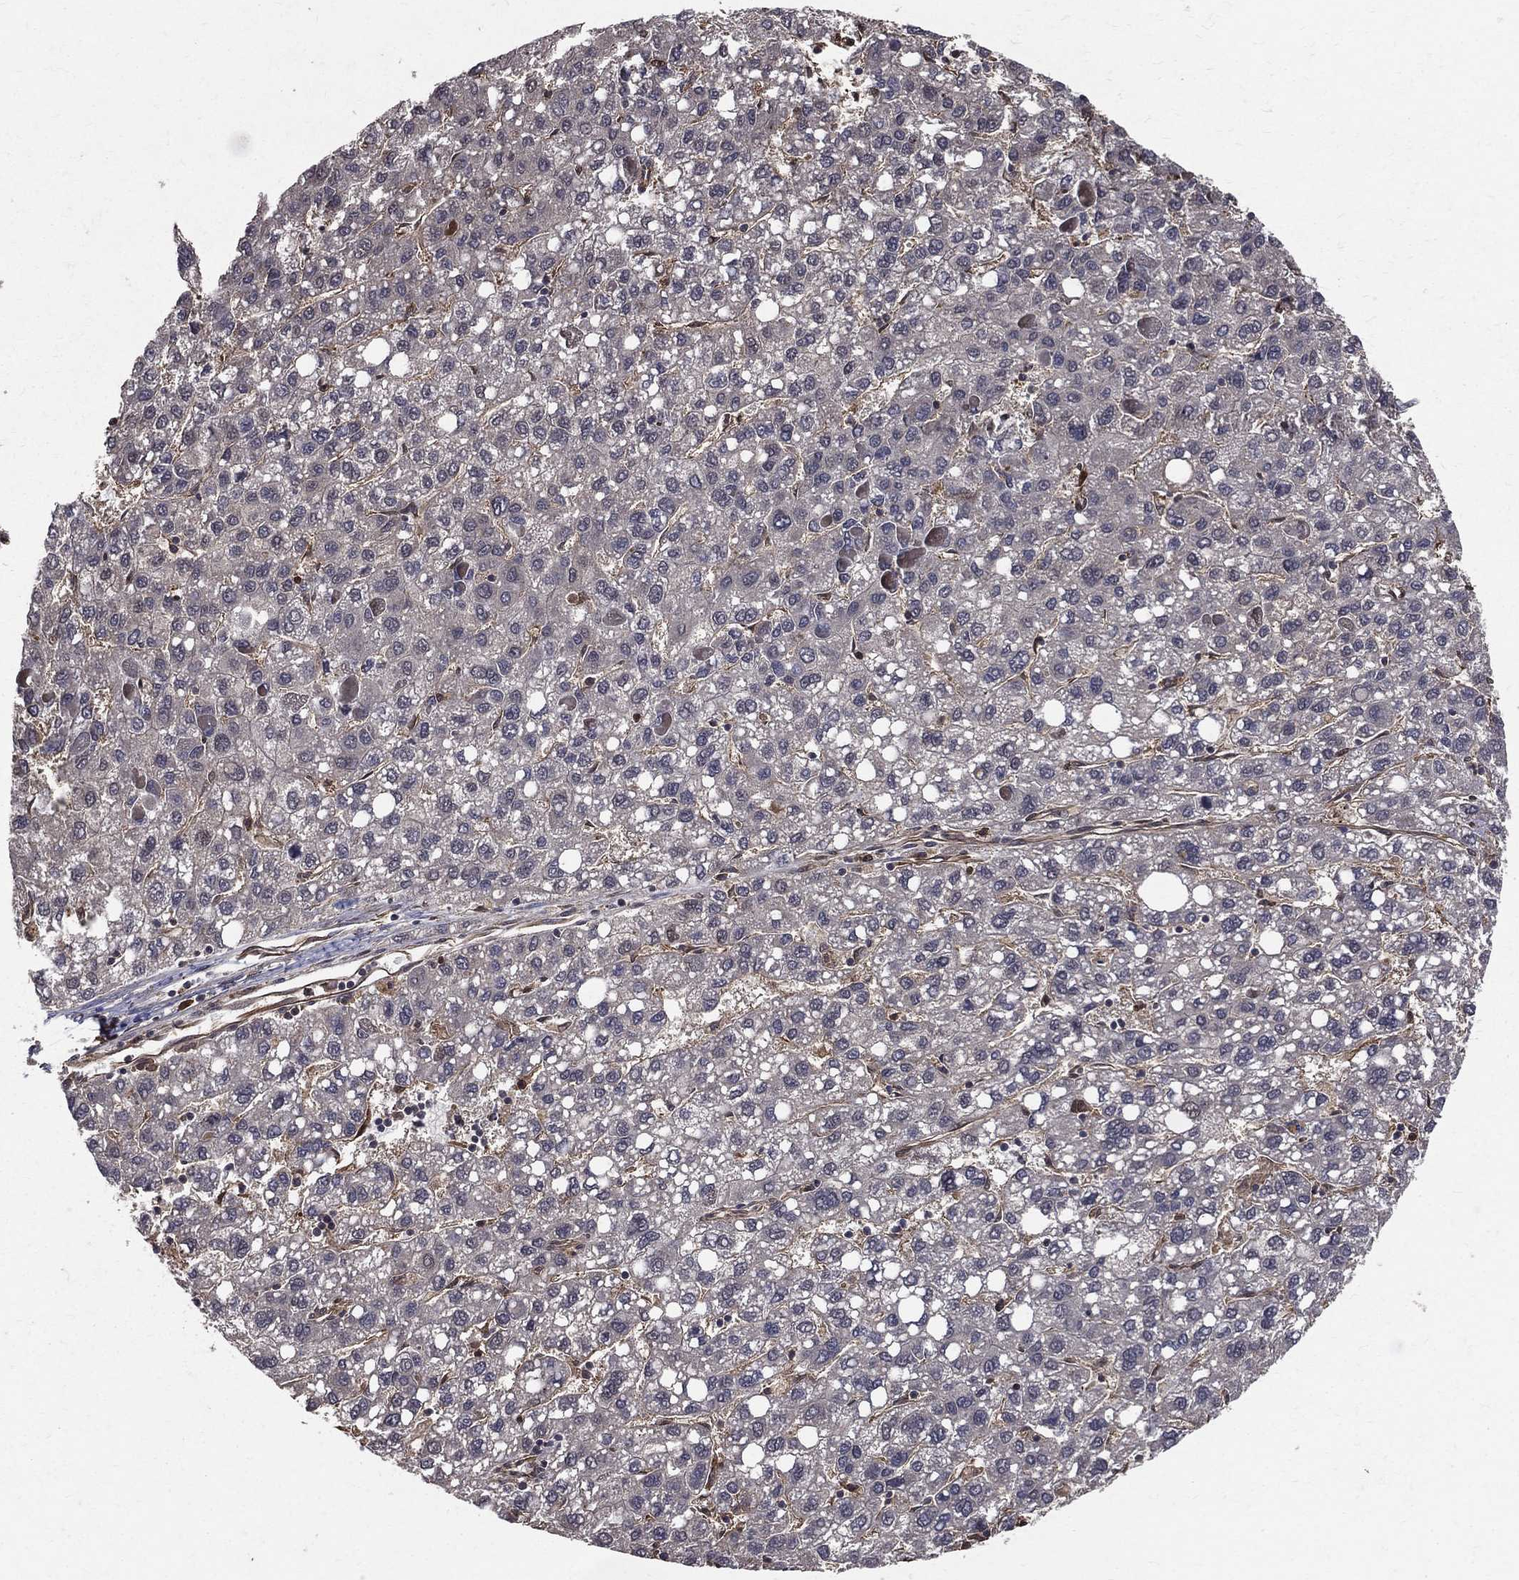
{"staining": {"intensity": "negative", "quantity": "none", "location": "none"}, "tissue": "liver cancer", "cell_type": "Tumor cells", "image_type": "cancer", "snomed": [{"axis": "morphology", "description": "Carcinoma, Hepatocellular, NOS"}, {"axis": "topography", "description": "Liver"}], "caption": "This is an IHC micrograph of human liver cancer (hepatocellular carcinoma). There is no expression in tumor cells.", "gene": "DPYSL2", "patient": {"sex": "female", "age": 82}}